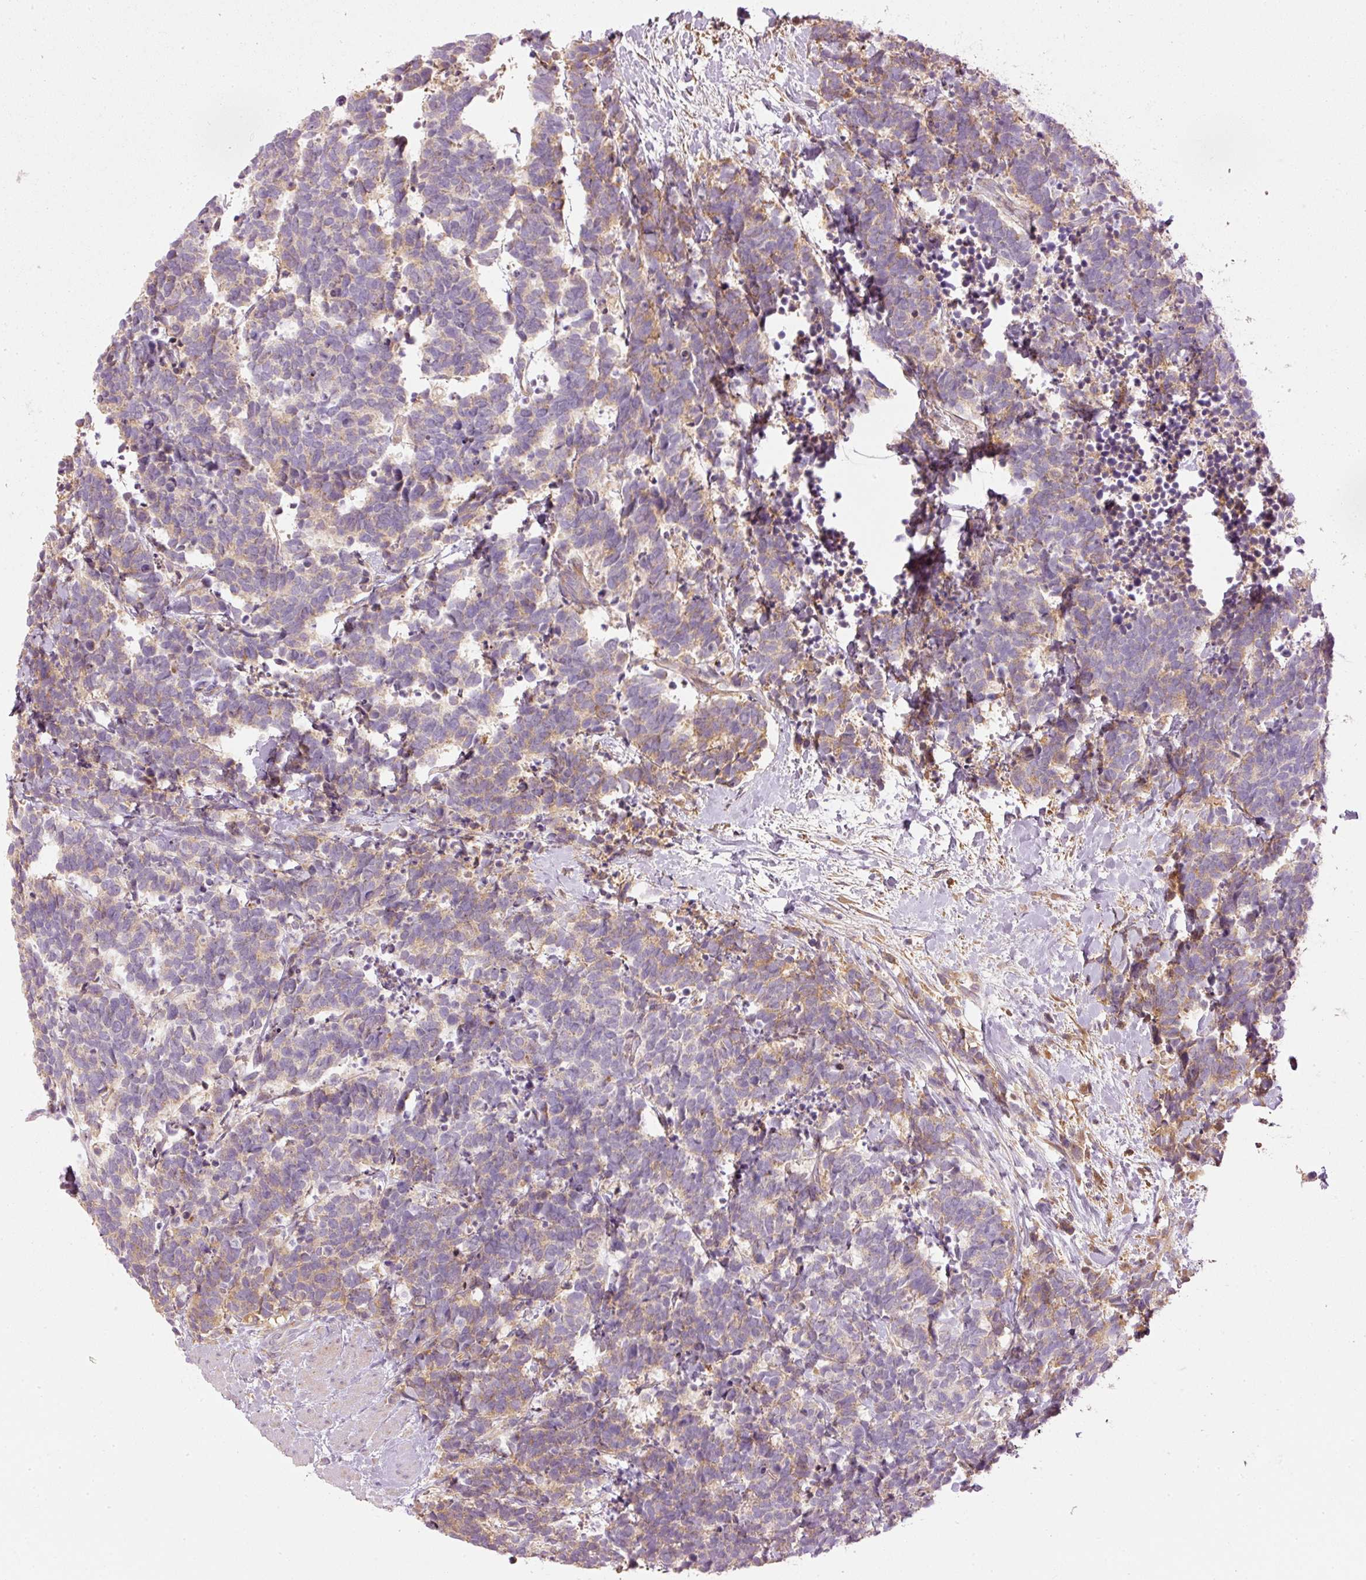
{"staining": {"intensity": "weak", "quantity": "25%-75%", "location": "cytoplasmic/membranous"}, "tissue": "carcinoid", "cell_type": "Tumor cells", "image_type": "cancer", "snomed": [{"axis": "morphology", "description": "Carcinoma, NOS"}, {"axis": "morphology", "description": "Carcinoid, malignant, NOS"}, {"axis": "topography", "description": "Prostate"}], "caption": "Carcinoid stained with a brown dye reveals weak cytoplasmic/membranous positive positivity in approximately 25%-75% of tumor cells.", "gene": "SERPING1", "patient": {"sex": "male", "age": 57}}